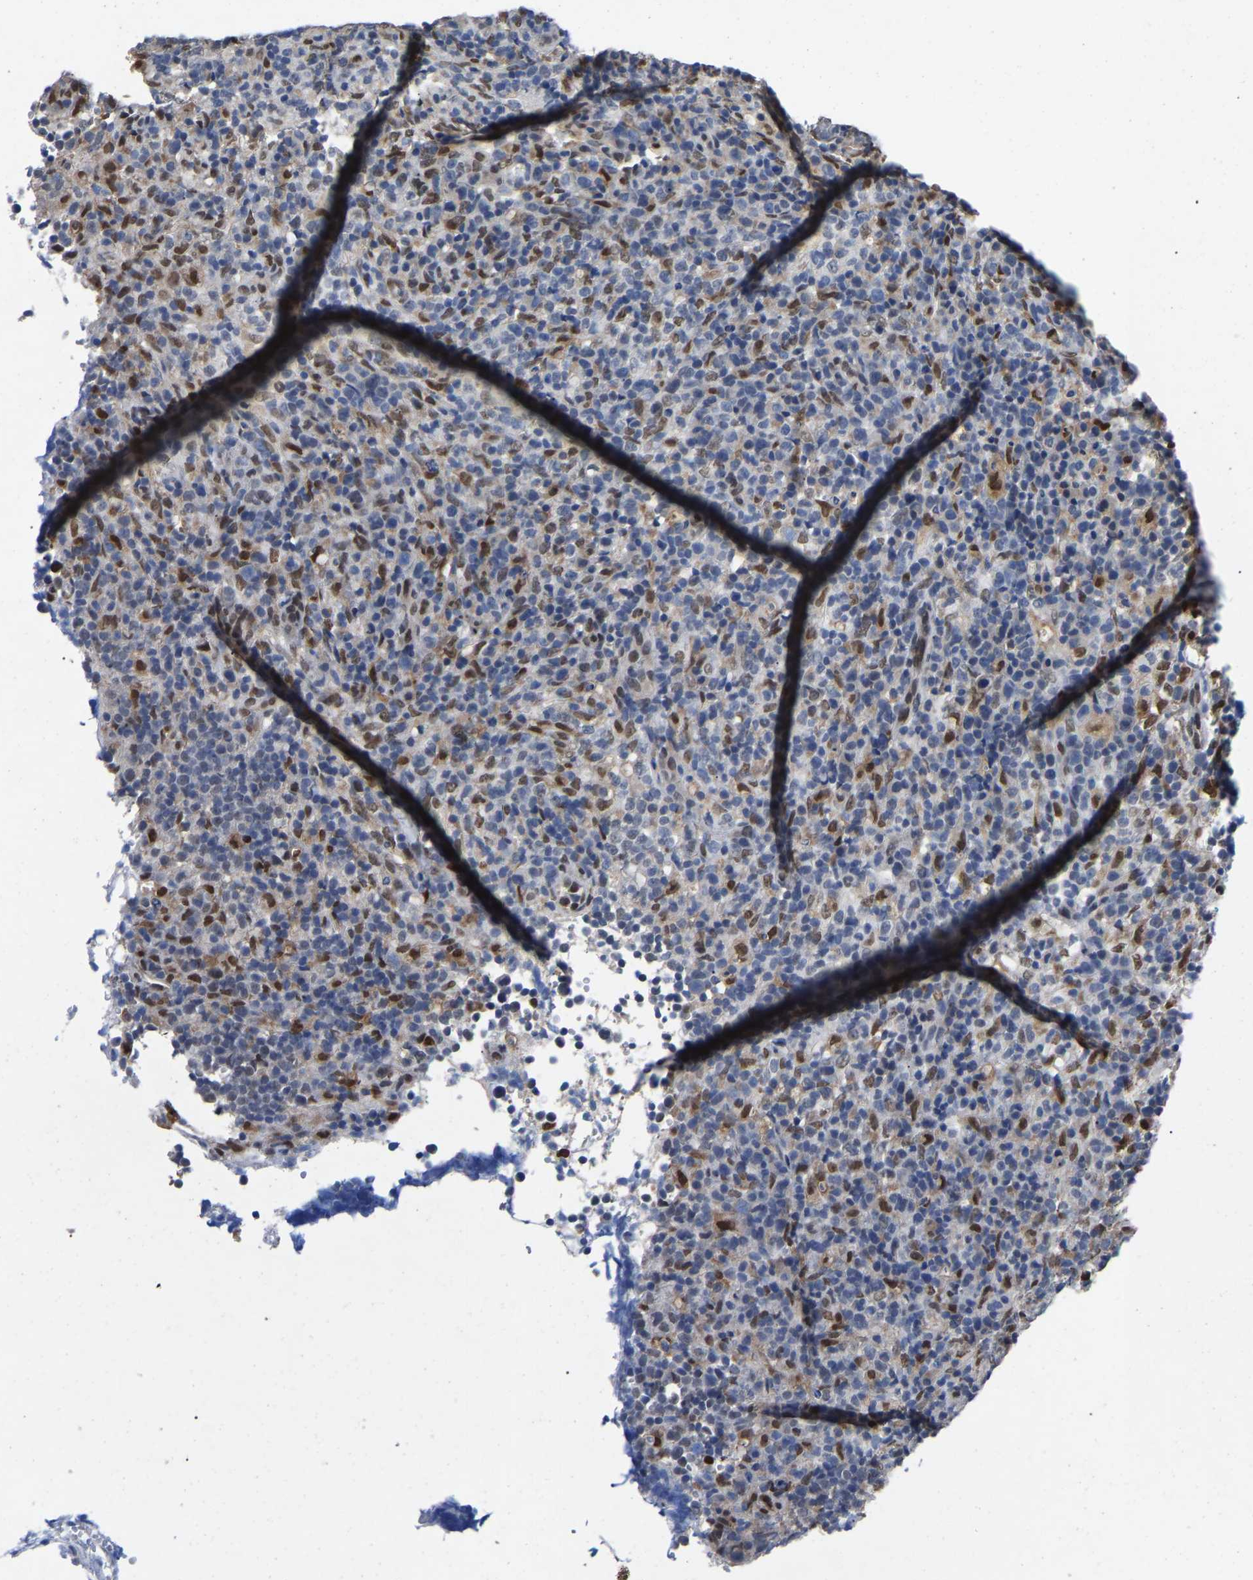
{"staining": {"intensity": "moderate", "quantity": "<25%", "location": "nuclear"}, "tissue": "lymphoma", "cell_type": "Tumor cells", "image_type": "cancer", "snomed": [{"axis": "morphology", "description": "Malignant lymphoma, non-Hodgkin's type, High grade"}, {"axis": "topography", "description": "Lymph node"}], "caption": "Human lymphoma stained with a brown dye displays moderate nuclear positive staining in about <25% of tumor cells.", "gene": "QKI", "patient": {"sex": "female", "age": 76}}